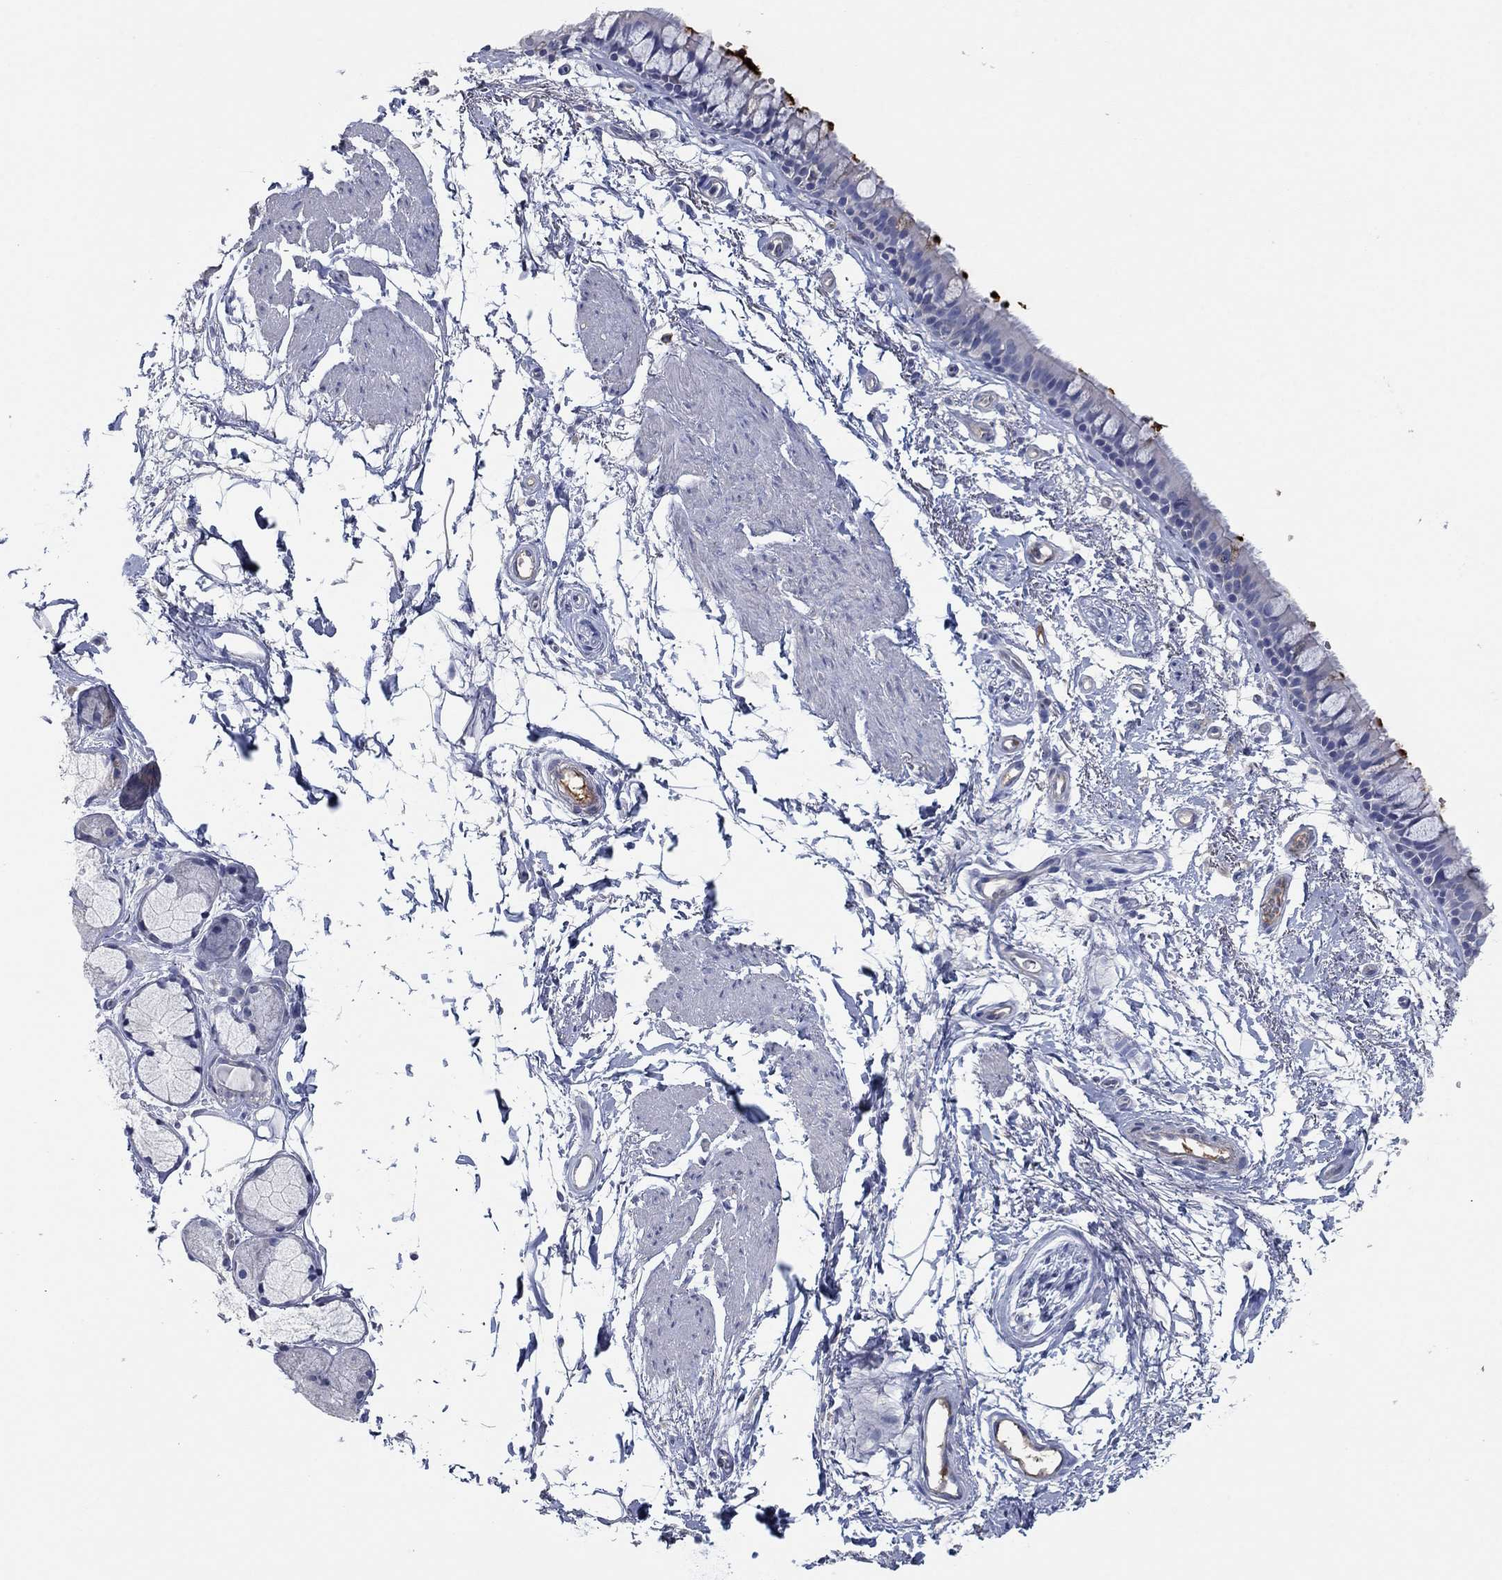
{"staining": {"intensity": "negative", "quantity": "none", "location": "none"}, "tissue": "bronchus", "cell_type": "Respiratory epithelial cells", "image_type": "normal", "snomed": [{"axis": "morphology", "description": "Normal tissue, NOS"}, {"axis": "topography", "description": "Cartilage tissue"}, {"axis": "topography", "description": "Bronchus"}], "caption": "Respiratory epithelial cells show no significant staining in benign bronchus. Nuclei are stained in blue.", "gene": "APOC3", "patient": {"sex": "male", "age": 66}}